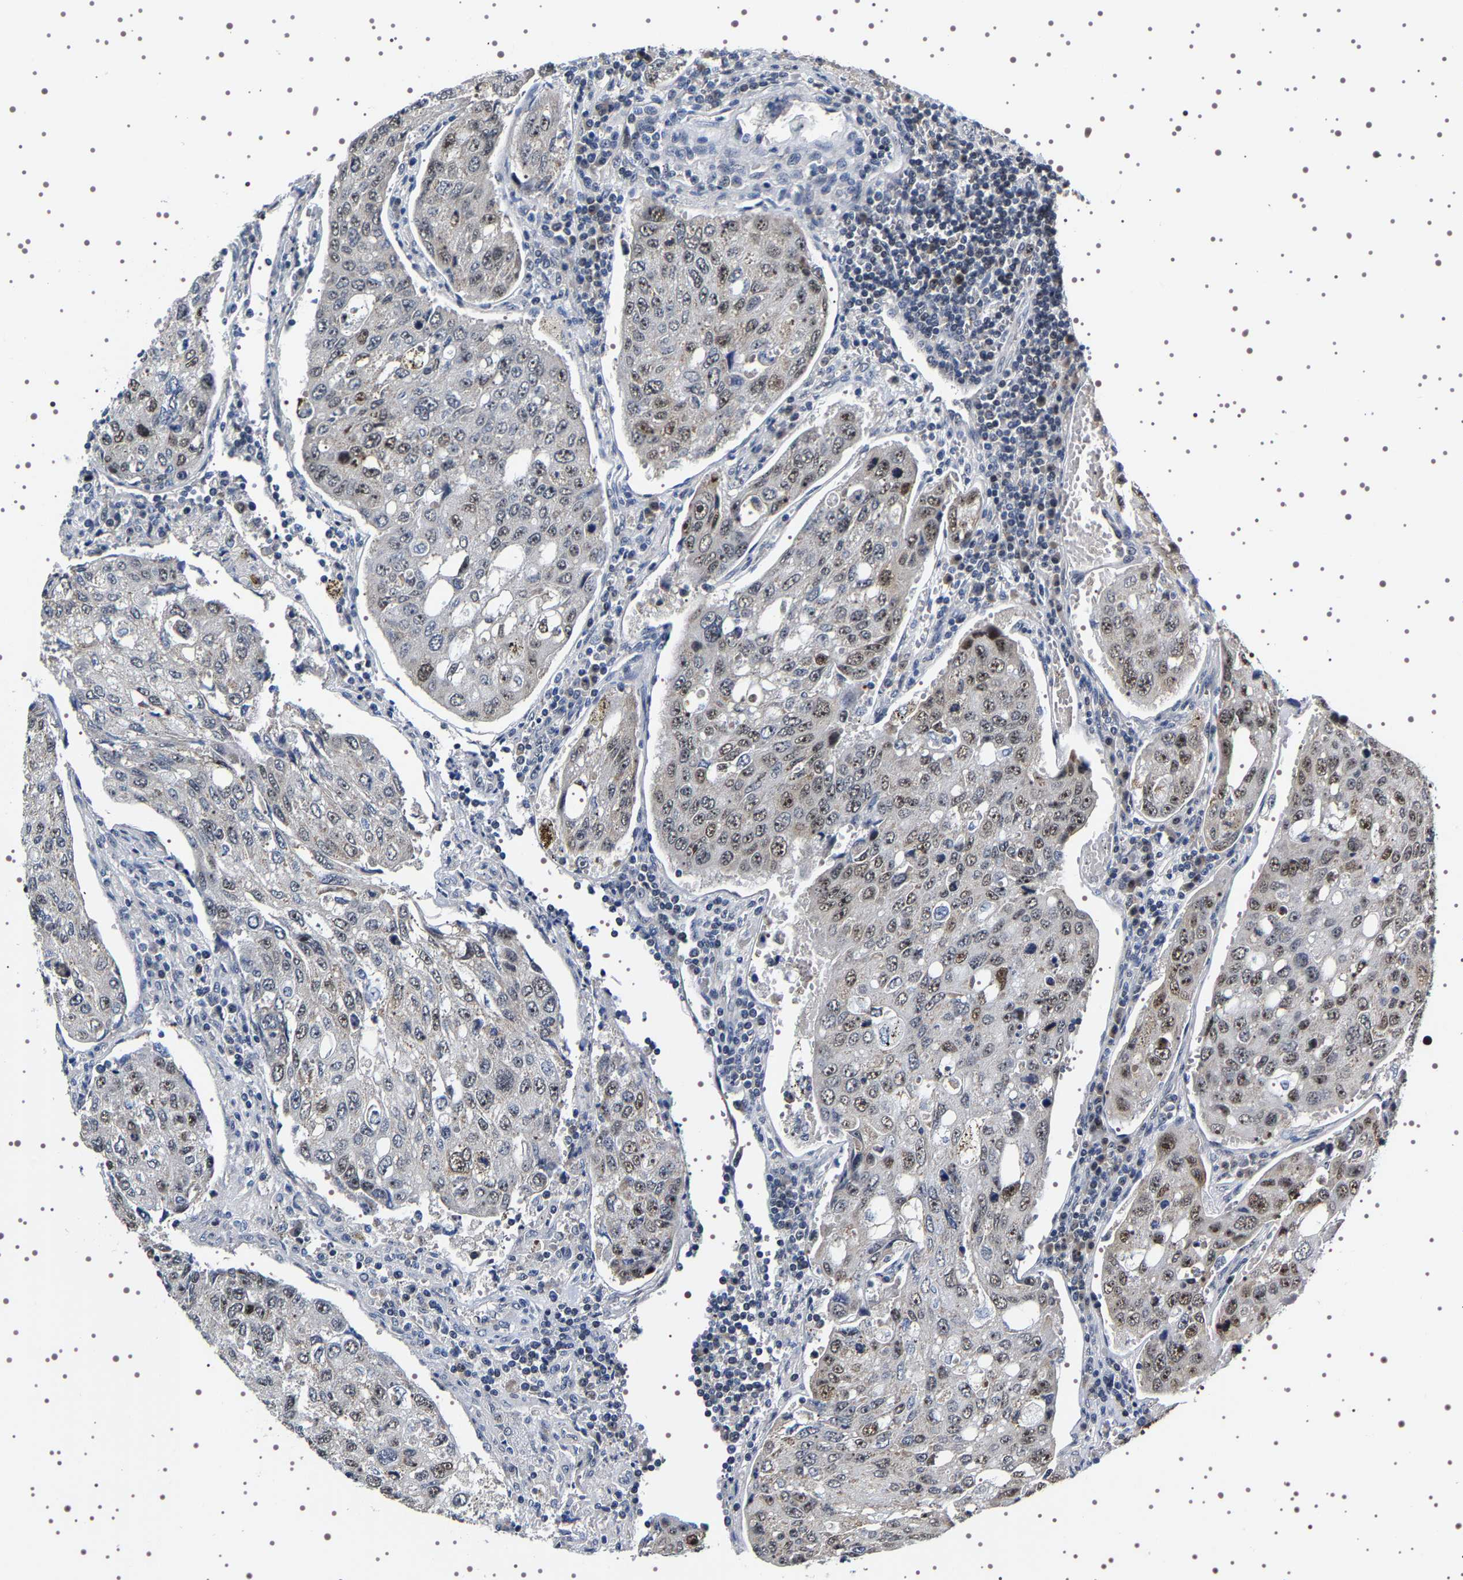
{"staining": {"intensity": "moderate", "quantity": "25%-75%", "location": "nuclear"}, "tissue": "urothelial cancer", "cell_type": "Tumor cells", "image_type": "cancer", "snomed": [{"axis": "morphology", "description": "Urothelial carcinoma, High grade"}, {"axis": "topography", "description": "Lymph node"}, {"axis": "topography", "description": "Urinary bladder"}], "caption": "Tumor cells exhibit medium levels of moderate nuclear expression in approximately 25%-75% of cells in human high-grade urothelial carcinoma.", "gene": "GNL3", "patient": {"sex": "male", "age": 51}}